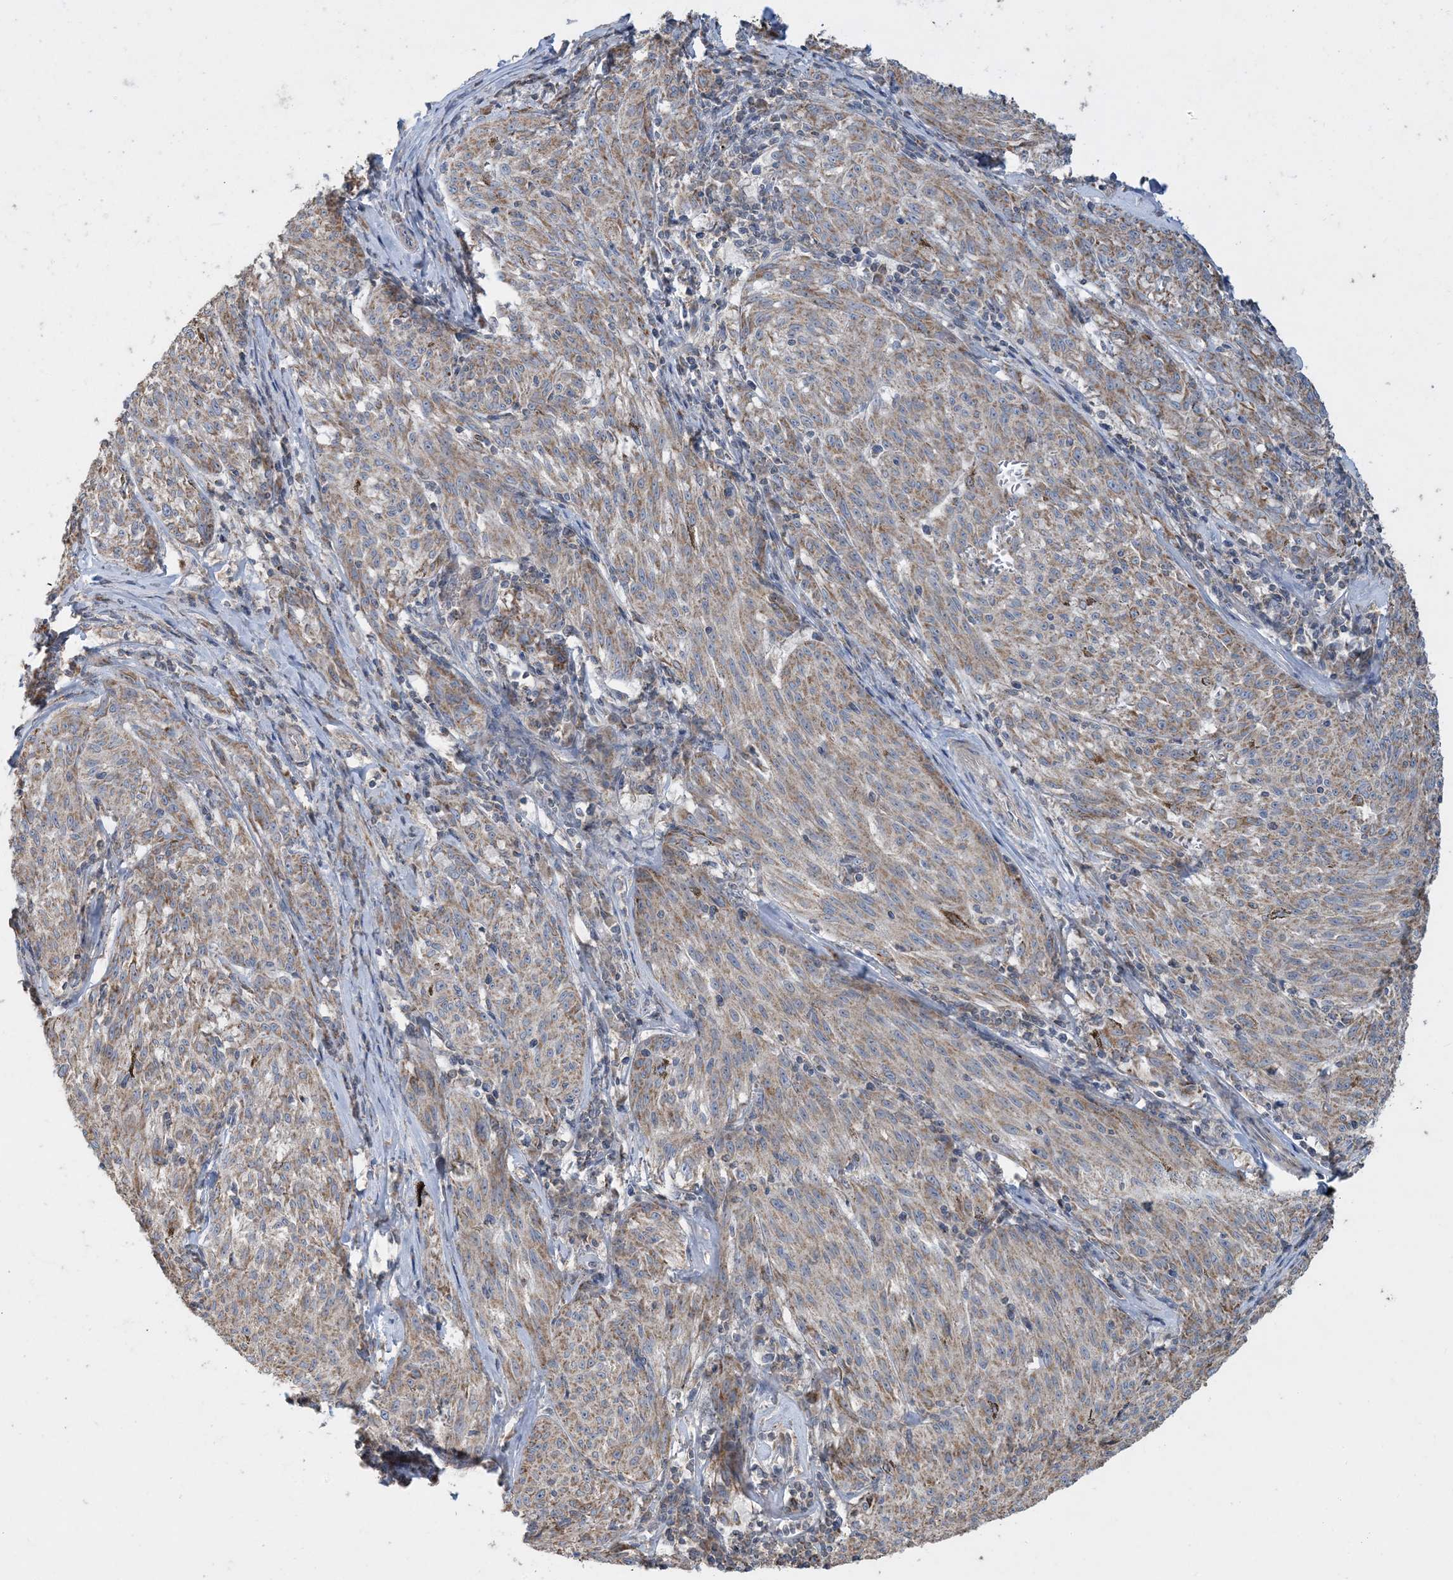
{"staining": {"intensity": "weak", "quantity": ">75%", "location": "cytoplasmic/membranous"}, "tissue": "melanoma", "cell_type": "Tumor cells", "image_type": "cancer", "snomed": [{"axis": "morphology", "description": "Malignant melanoma, NOS"}, {"axis": "topography", "description": "Skin"}], "caption": "Melanoma stained with DAB (3,3'-diaminobenzidine) immunohistochemistry reveals low levels of weak cytoplasmic/membranous expression in about >75% of tumor cells. Immunohistochemistry (ihc) stains the protein of interest in brown and the nuclei are stained blue.", "gene": "ECHDC1", "patient": {"sex": "female", "age": 72}}